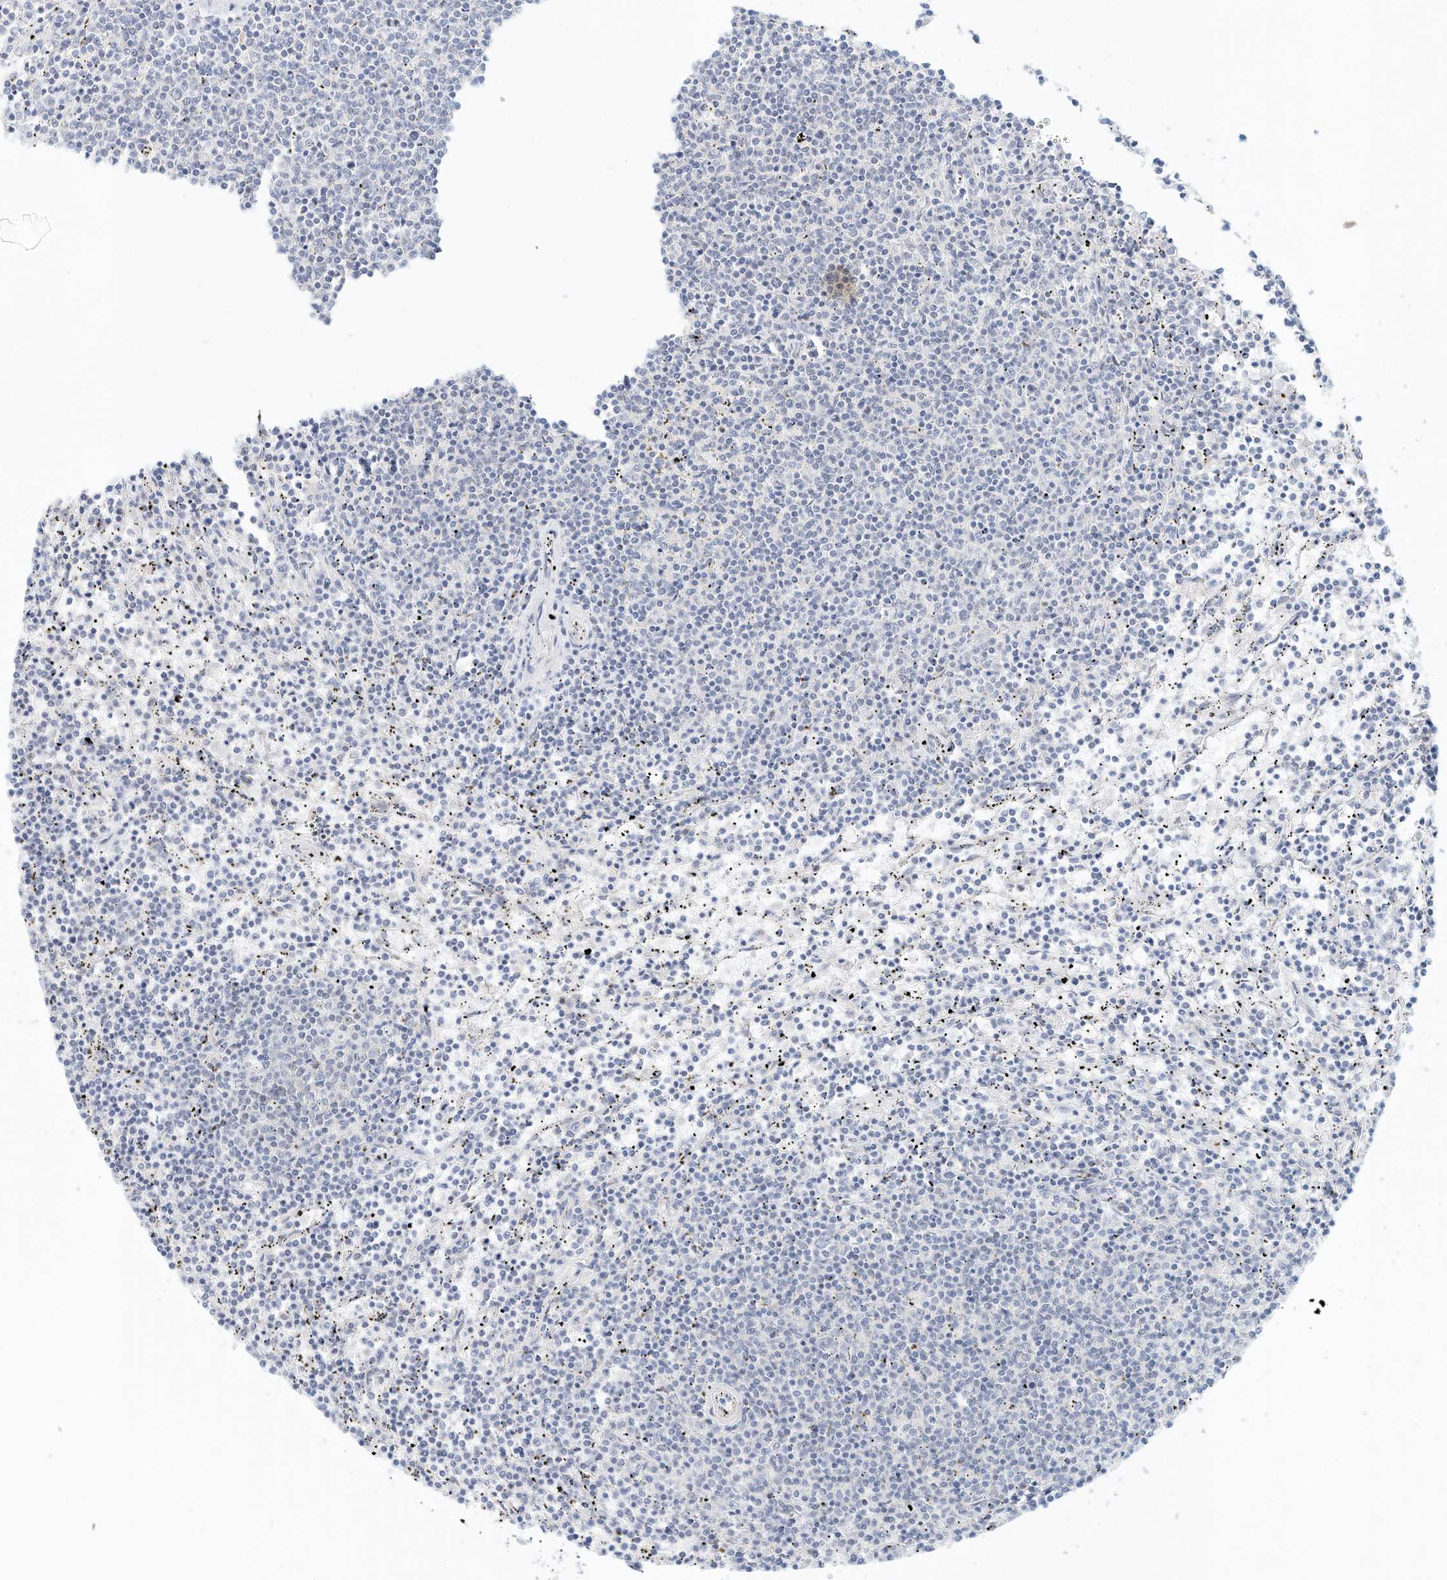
{"staining": {"intensity": "negative", "quantity": "none", "location": "none"}, "tissue": "lymphoma", "cell_type": "Tumor cells", "image_type": "cancer", "snomed": [{"axis": "morphology", "description": "Malignant lymphoma, non-Hodgkin's type, Low grade"}, {"axis": "topography", "description": "Spleen"}], "caption": "Lymphoma was stained to show a protein in brown. There is no significant positivity in tumor cells.", "gene": "PAK6", "patient": {"sex": "female", "age": 50}}